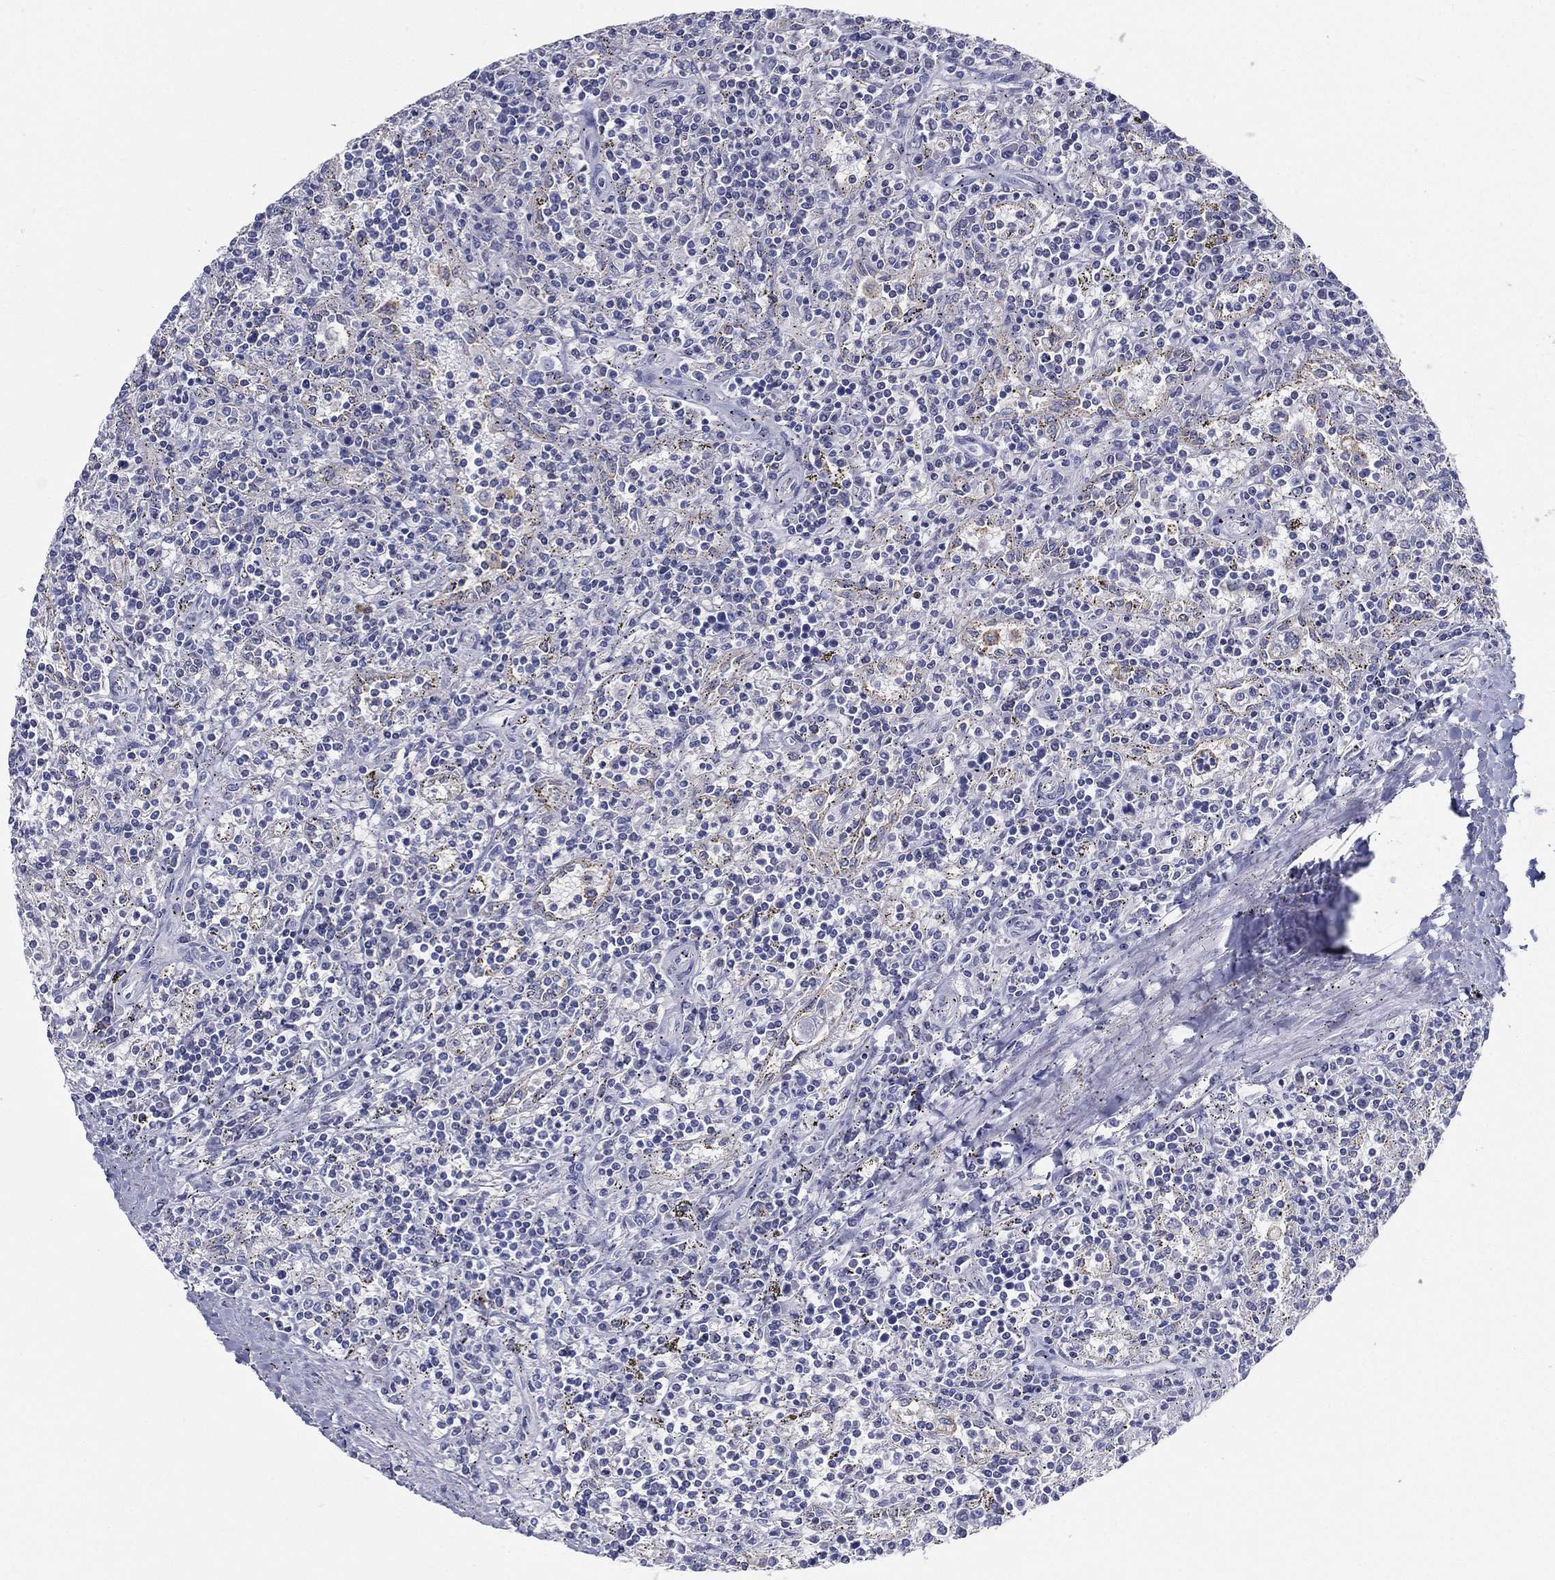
{"staining": {"intensity": "negative", "quantity": "none", "location": "none"}, "tissue": "lymphoma", "cell_type": "Tumor cells", "image_type": "cancer", "snomed": [{"axis": "morphology", "description": "Malignant lymphoma, non-Hodgkin's type, Low grade"}, {"axis": "topography", "description": "Spleen"}], "caption": "This is an immunohistochemistry (IHC) photomicrograph of lymphoma. There is no staining in tumor cells.", "gene": "IFNB1", "patient": {"sex": "male", "age": 62}}